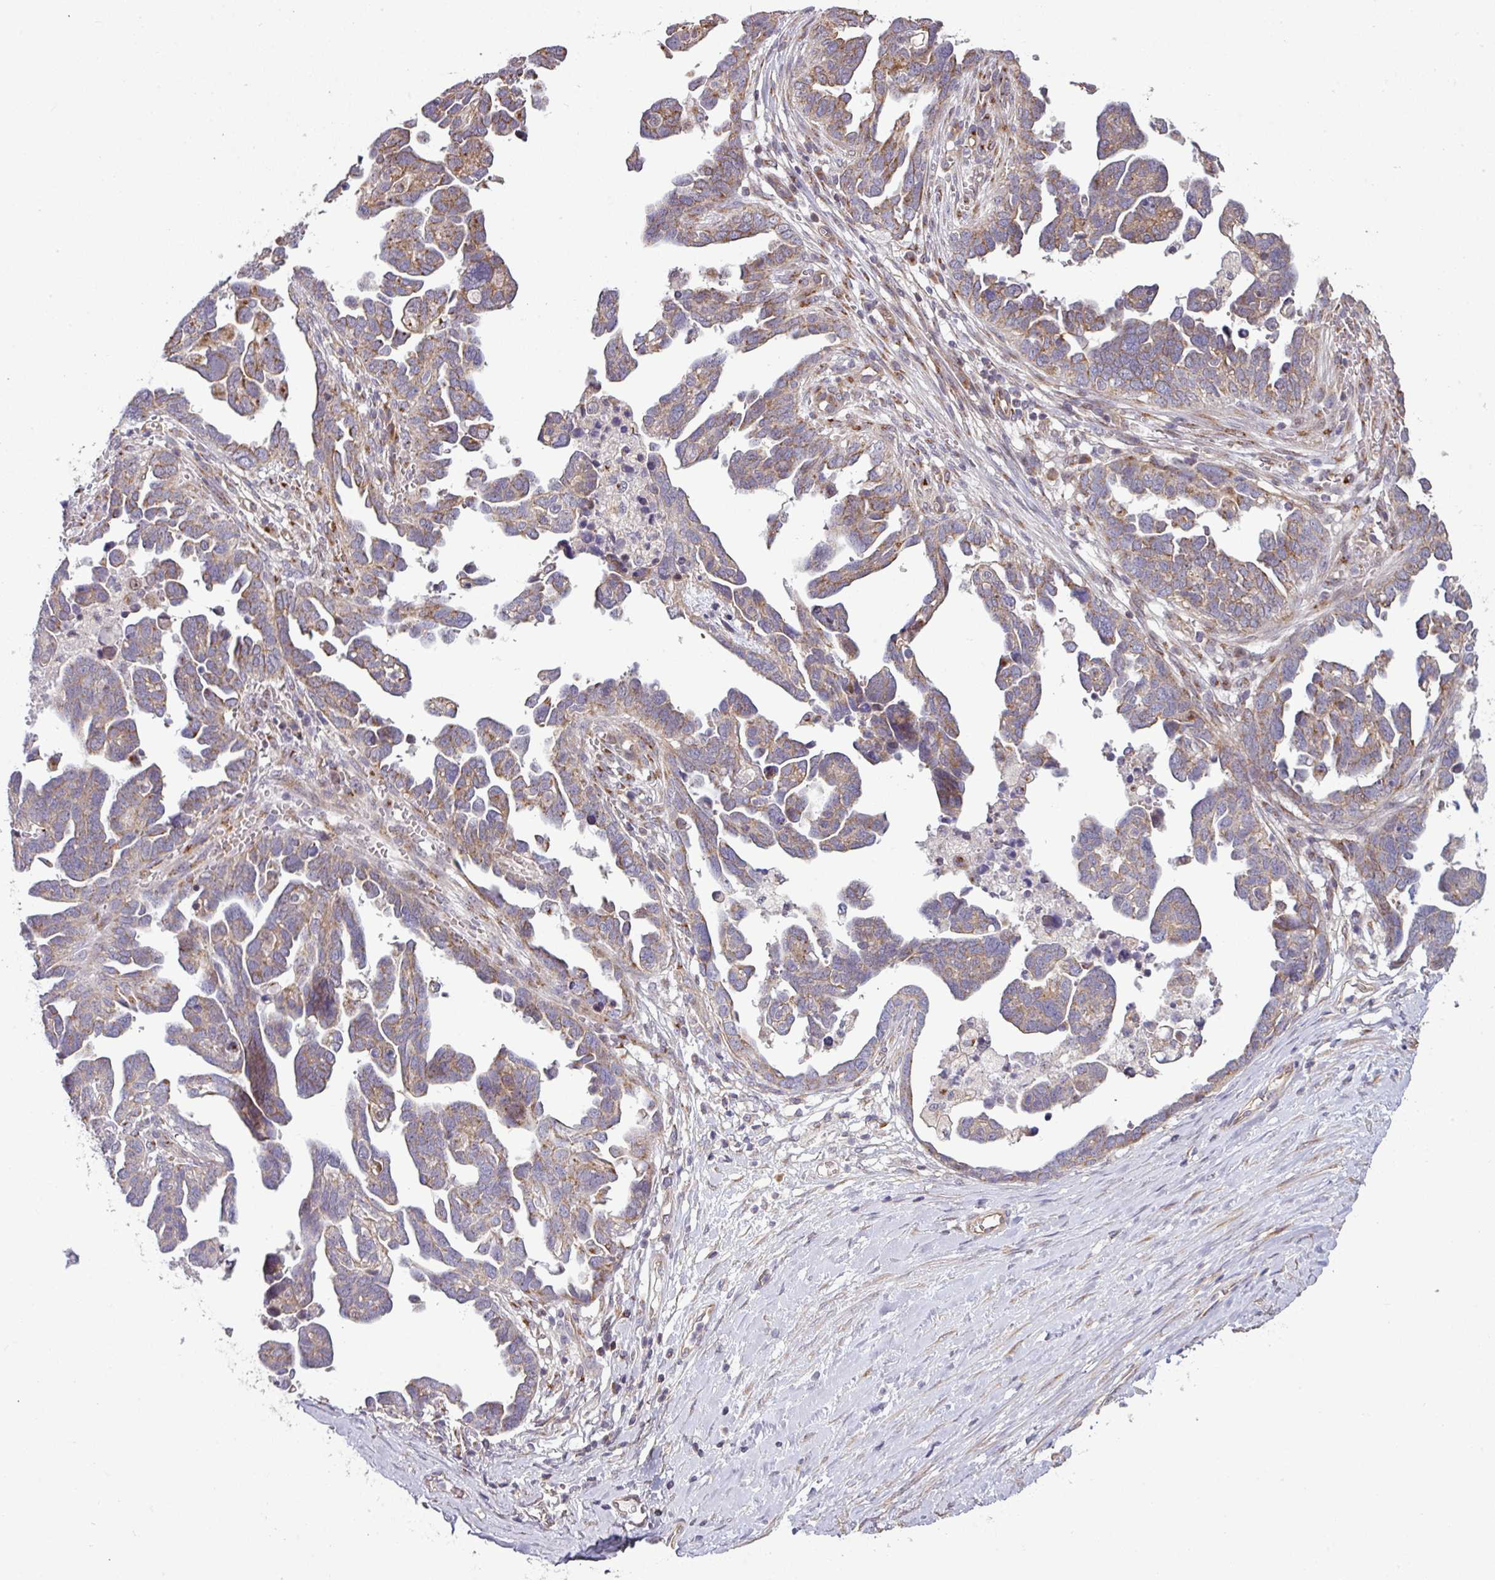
{"staining": {"intensity": "moderate", "quantity": ">75%", "location": "cytoplasmic/membranous"}, "tissue": "ovarian cancer", "cell_type": "Tumor cells", "image_type": "cancer", "snomed": [{"axis": "morphology", "description": "Cystadenocarcinoma, serous, NOS"}, {"axis": "topography", "description": "Ovary"}], "caption": "A brown stain highlights moderate cytoplasmic/membranous expression of a protein in human ovarian cancer tumor cells. Nuclei are stained in blue.", "gene": "TIMMDC1", "patient": {"sex": "female", "age": 54}}